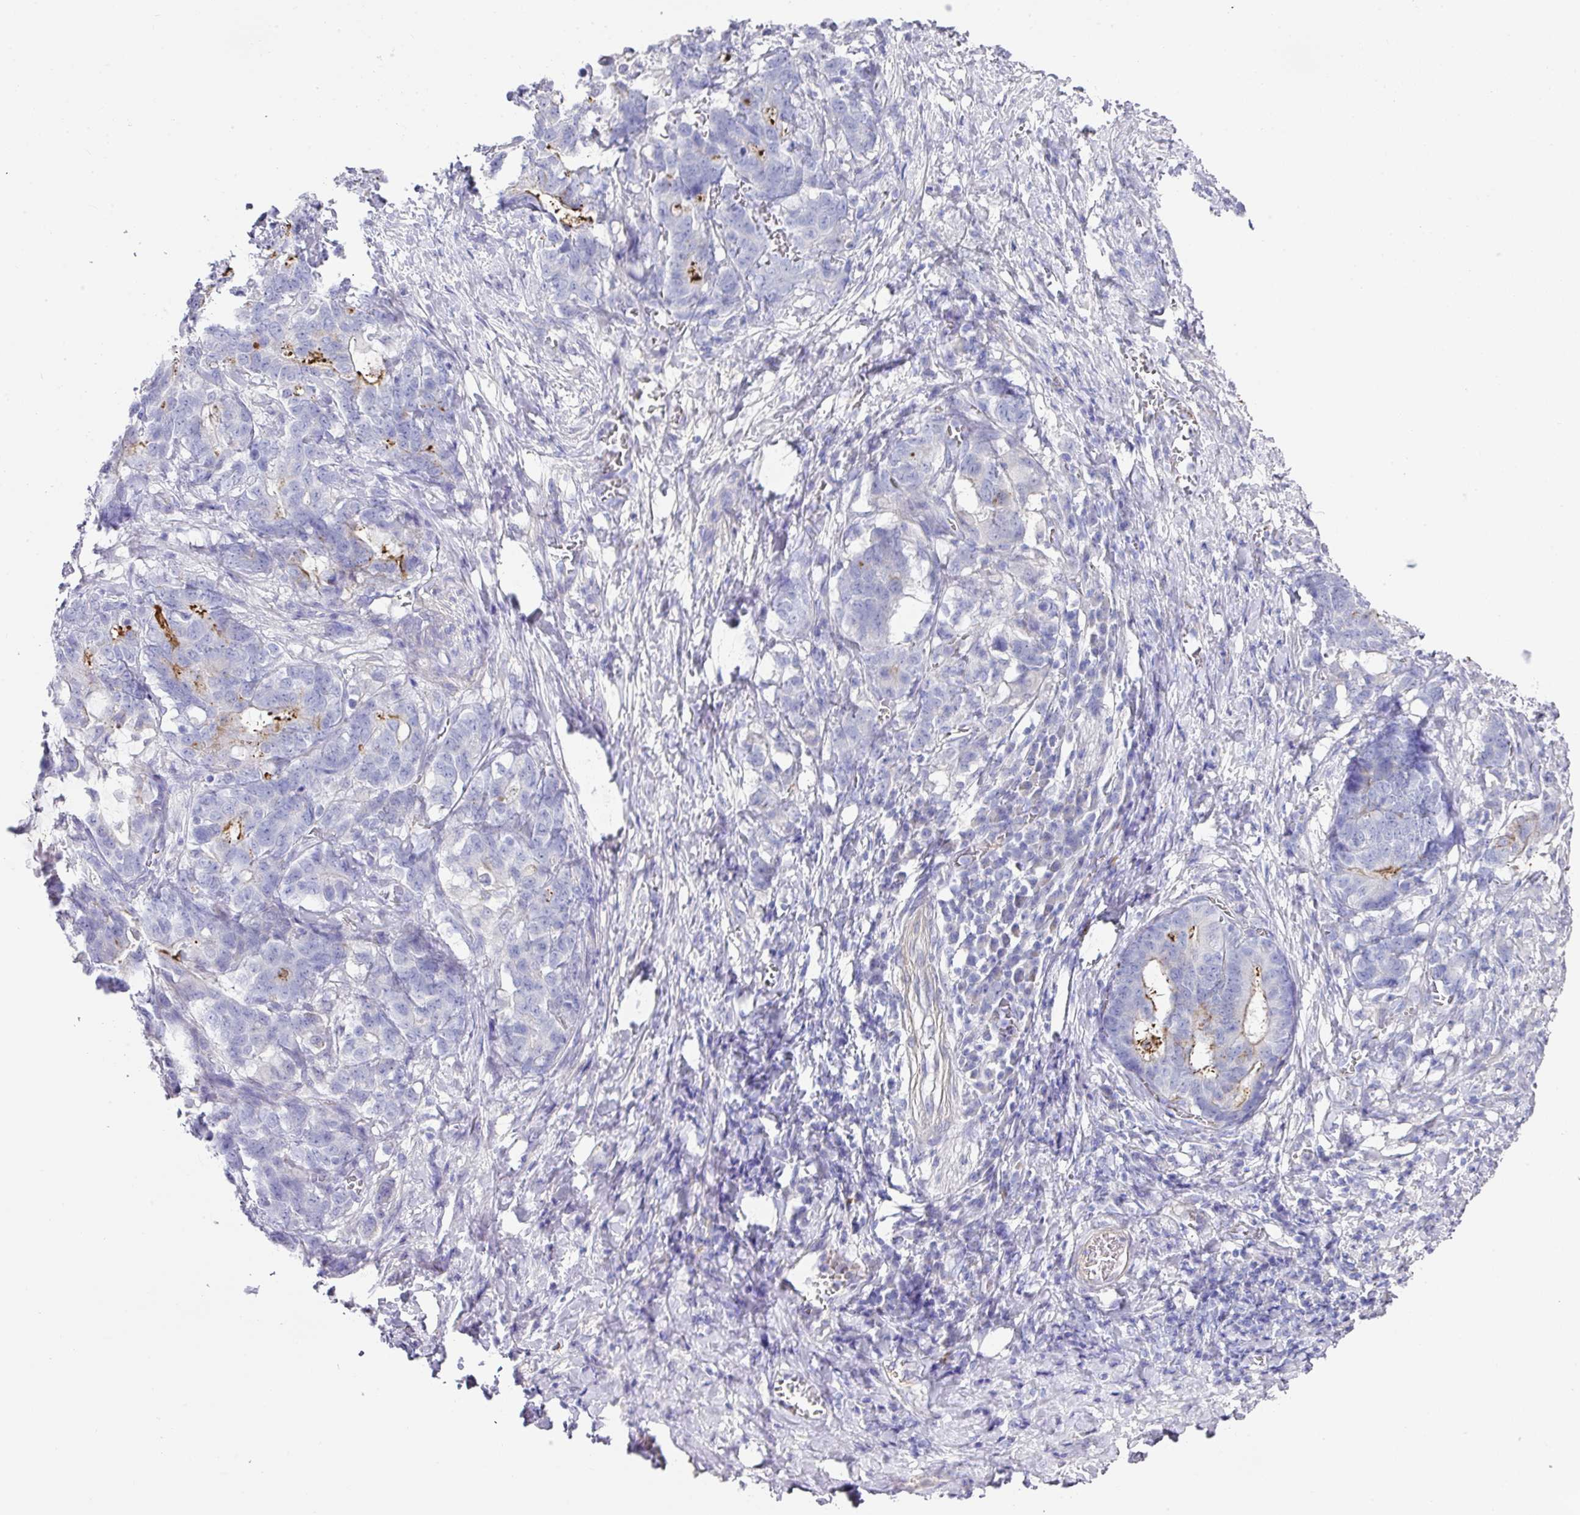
{"staining": {"intensity": "moderate", "quantity": "<25%", "location": "cytoplasmic/membranous"}, "tissue": "stomach cancer", "cell_type": "Tumor cells", "image_type": "cancer", "snomed": [{"axis": "morphology", "description": "Normal tissue, NOS"}, {"axis": "morphology", "description": "Adenocarcinoma, NOS"}, {"axis": "topography", "description": "Stomach"}], "caption": "Protein staining of stomach cancer tissue exhibits moderate cytoplasmic/membranous expression in about <25% of tumor cells.", "gene": "TARM1", "patient": {"sex": "female", "age": 64}}